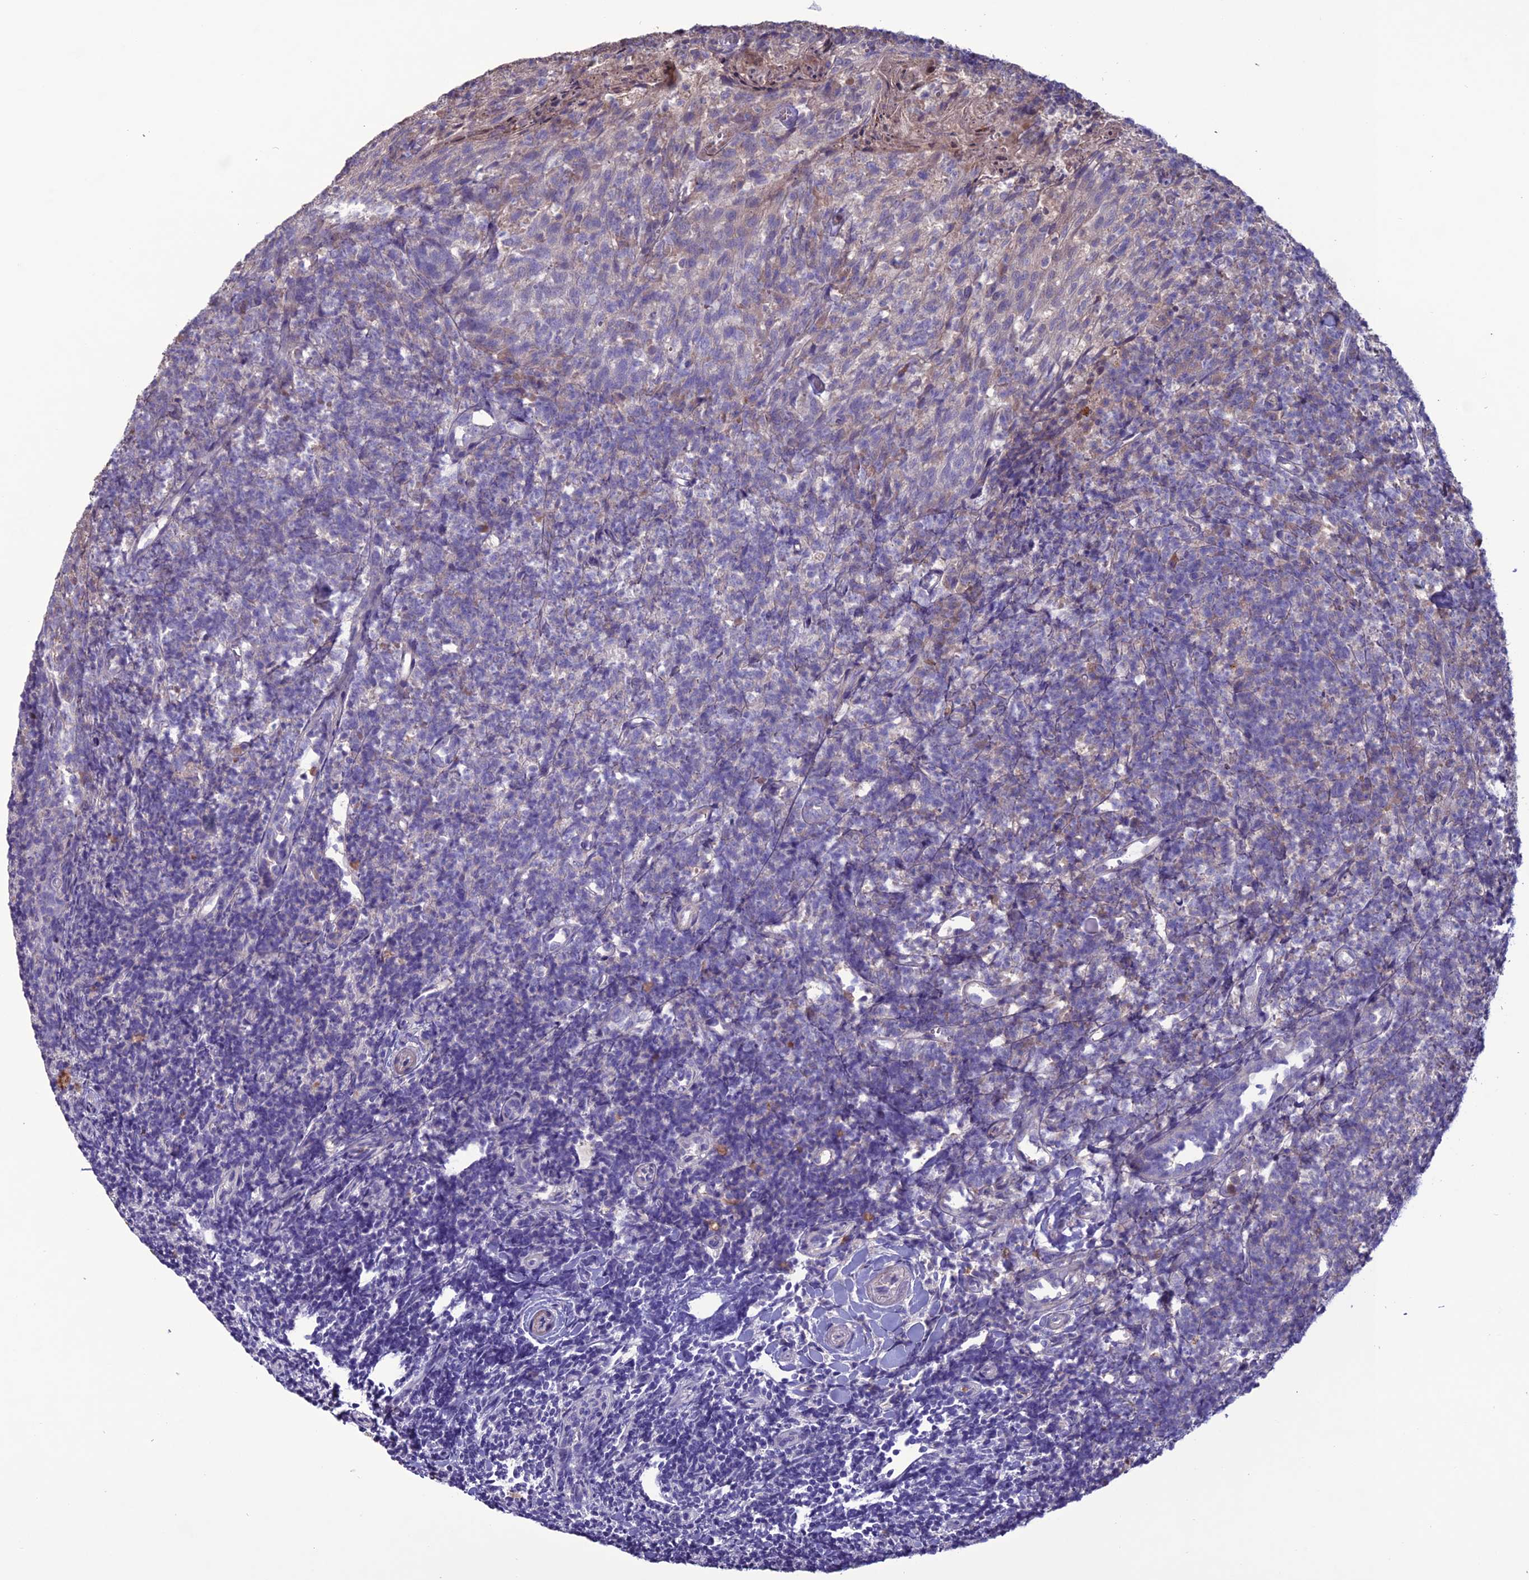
{"staining": {"intensity": "weak", "quantity": "<25%", "location": "cytoplasmic/membranous"}, "tissue": "tonsil", "cell_type": "Germinal center cells", "image_type": "normal", "snomed": [{"axis": "morphology", "description": "Normal tissue, NOS"}, {"axis": "topography", "description": "Tonsil"}], "caption": "High power microscopy image of an immunohistochemistry (IHC) histopathology image of normal tonsil, revealing no significant expression in germinal center cells.", "gene": "C2orf76", "patient": {"sex": "female", "age": 10}}